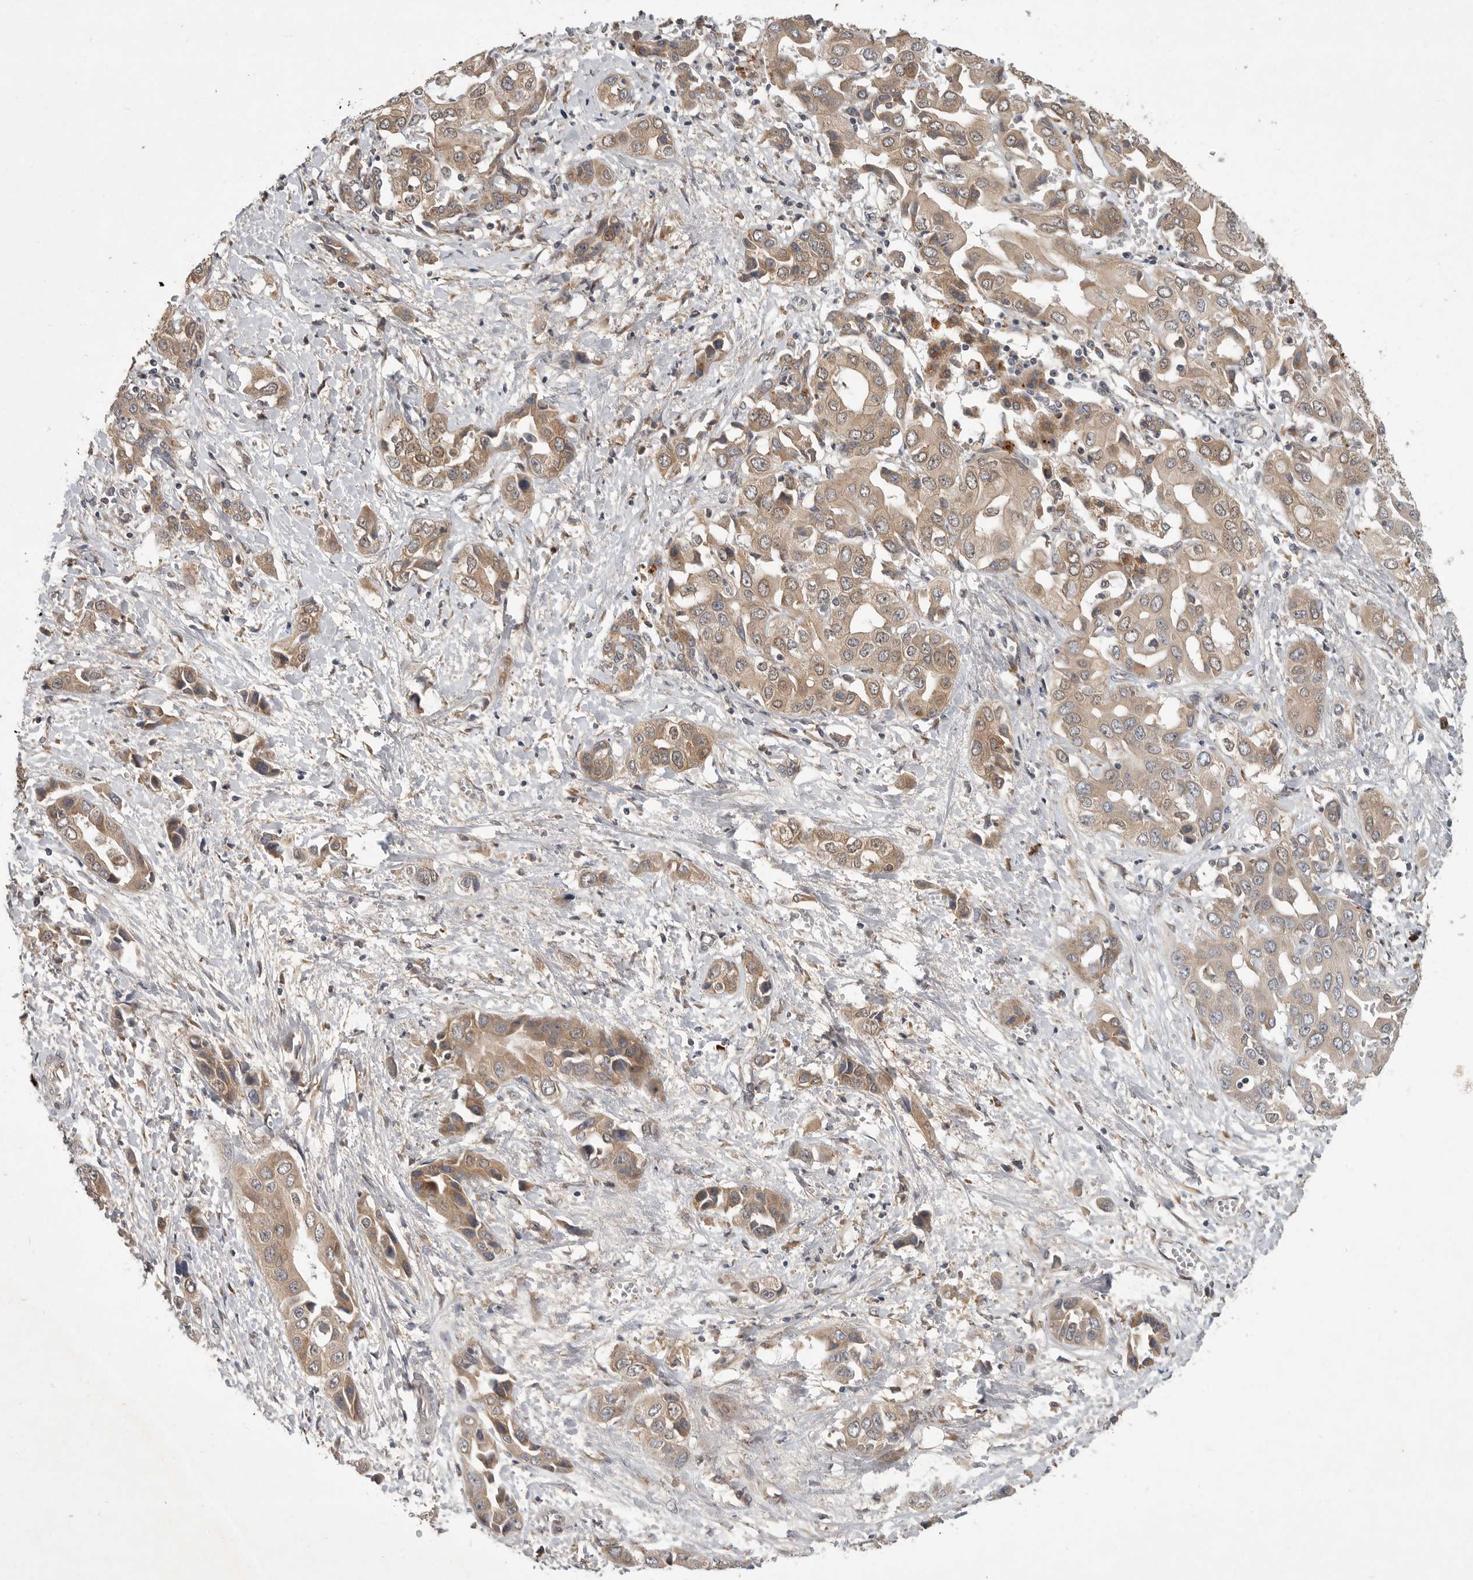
{"staining": {"intensity": "moderate", "quantity": ">75%", "location": "cytoplasmic/membranous"}, "tissue": "liver cancer", "cell_type": "Tumor cells", "image_type": "cancer", "snomed": [{"axis": "morphology", "description": "Cholangiocarcinoma"}, {"axis": "topography", "description": "Liver"}], "caption": "Liver cholangiocarcinoma was stained to show a protein in brown. There is medium levels of moderate cytoplasmic/membranous positivity in about >75% of tumor cells. Immunohistochemistry (ihc) stains the protein of interest in brown and the nuclei are stained blue.", "gene": "OSBPL9", "patient": {"sex": "female", "age": 52}}